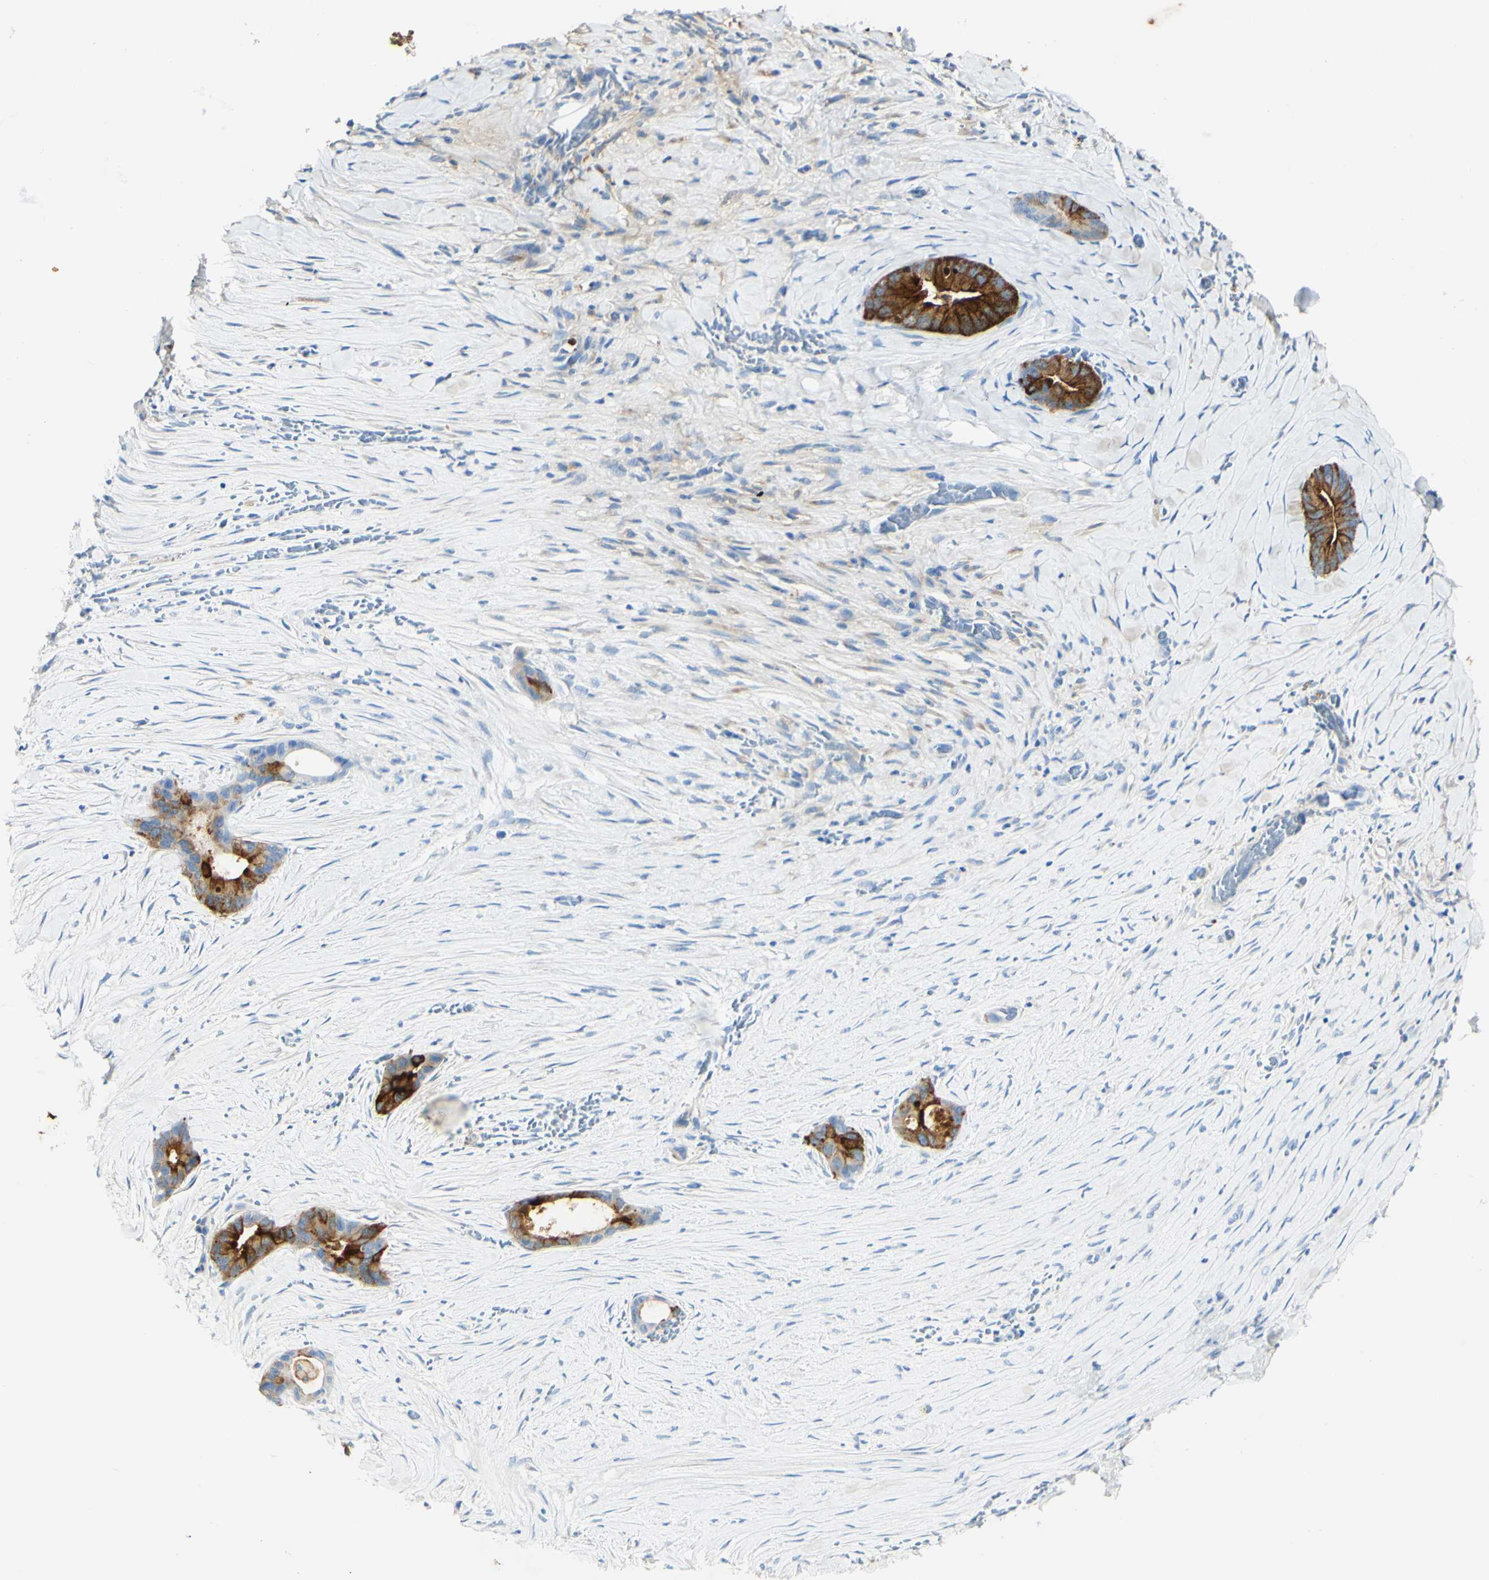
{"staining": {"intensity": "moderate", "quantity": "25%-75%", "location": "cytoplasmic/membranous"}, "tissue": "liver cancer", "cell_type": "Tumor cells", "image_type": "cancer", "snomed": [{"axis": "morphology", "description": "Cholangiocarcinoma"}, {"axis": "topography", "description": "Liver"}], "caption": "Immunohistochemical staining of liver cancer (cholangiocarcinoma) shows medium levels of moderate cytoplasmic/membranous expression in approximately 25%-75% of tumor cells. (DAB IHC with brightfield microscopy, high magnification).", "gene": "PIGR", "patient": {"sex": "female", "age": 55}}